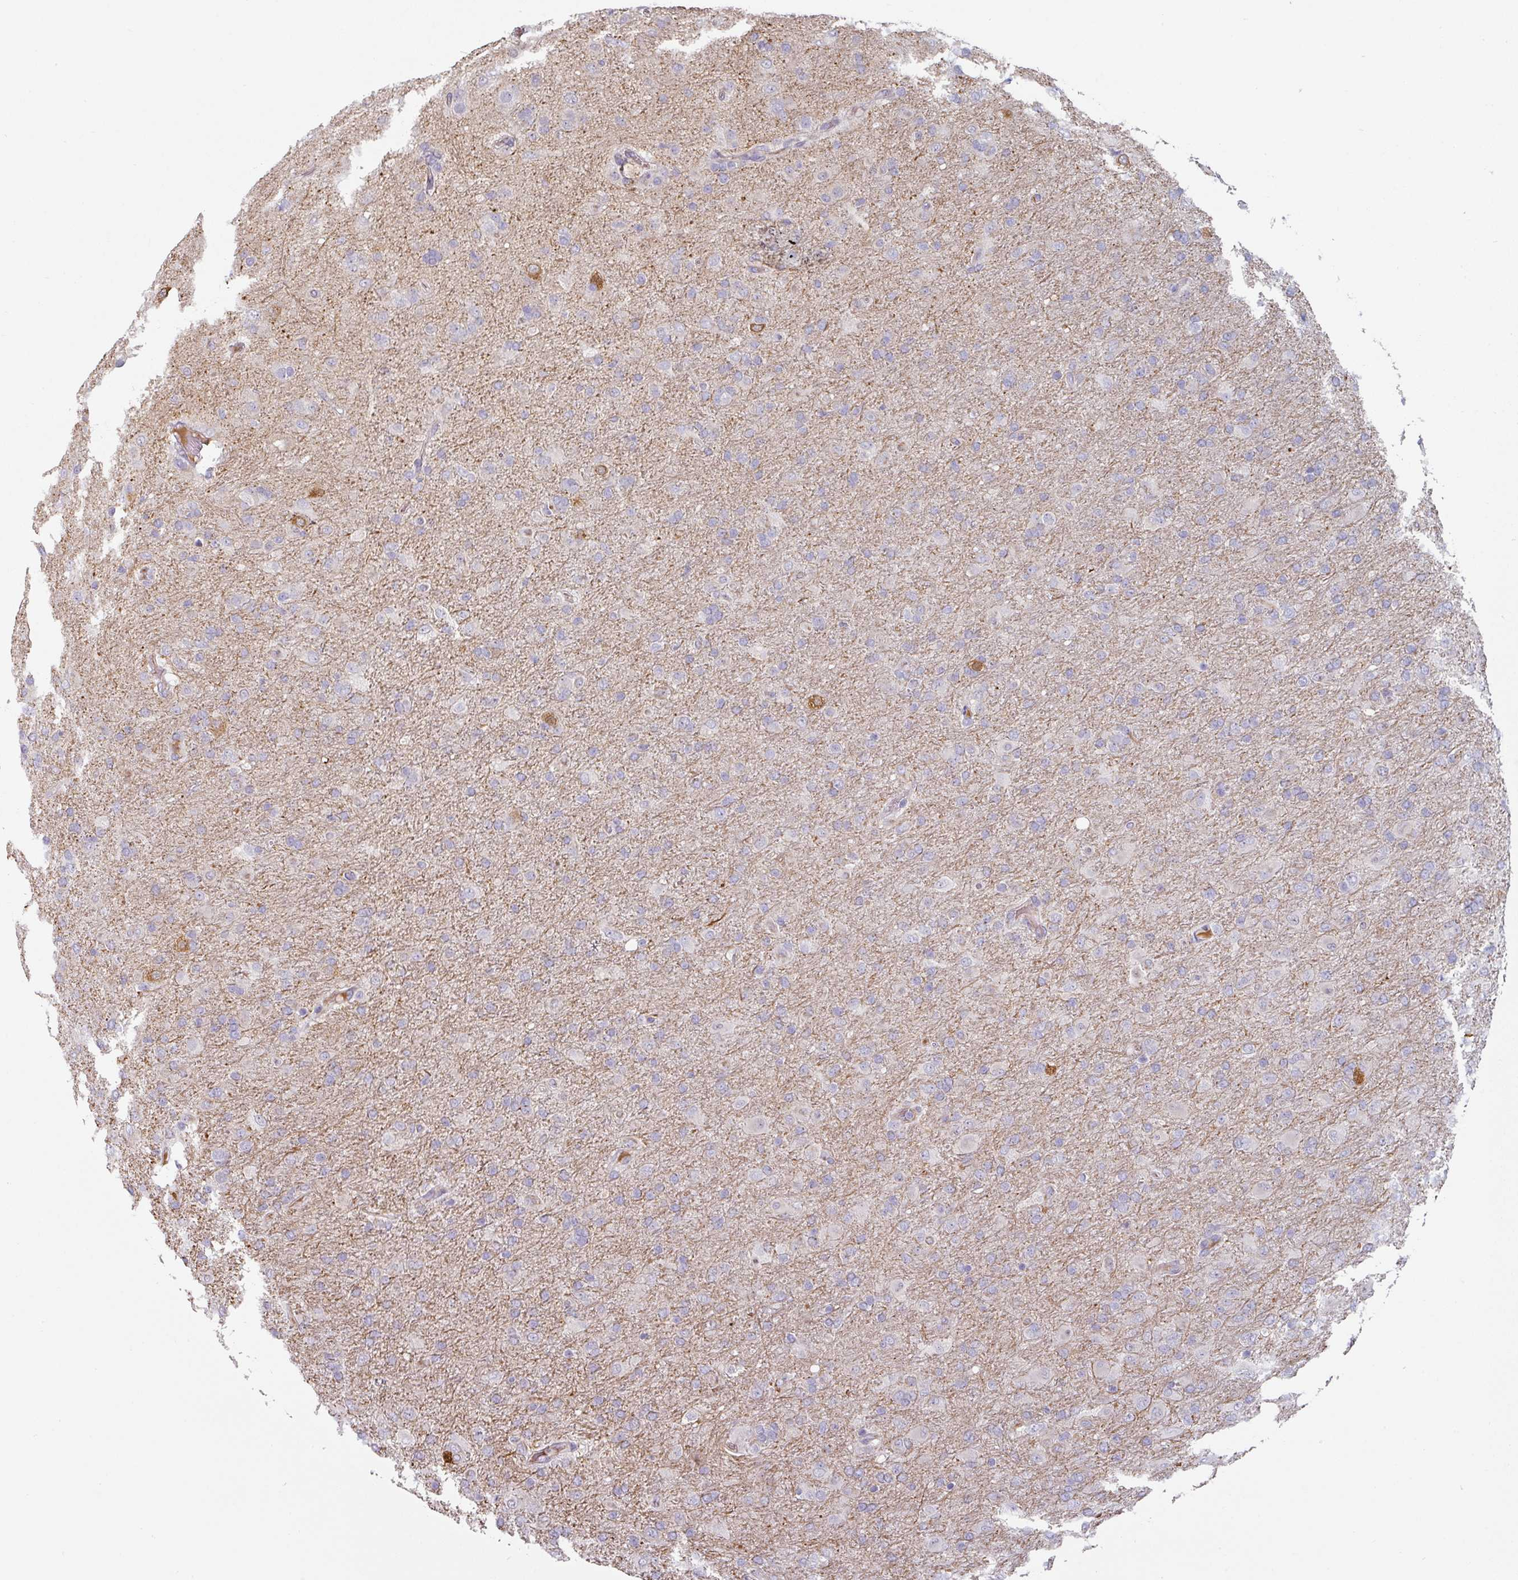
{"staining": {"intensity": "negative", "quantity": "none", "location": "none"}, "tissue": "glioma", "cell_type": "Tumor cells", "image_type": "cancer", "snomed": [{"axis": "morphology", "description": "Glioma, malignant, Low grade"}, {"axis": "topography", "description": "Brain"}], "caption": "Immunohistochemistry (IHC) micrograph of human glioma stained for a protein (brown), which demonstrates no positivity in tumor cells. (DAB (3,3'-diaminobenzidine) immunohistochemistry (IHC) with hematoxylin counter stain).", "gene": "CEP78", "patient": {"sex": "male", "age": 65}}